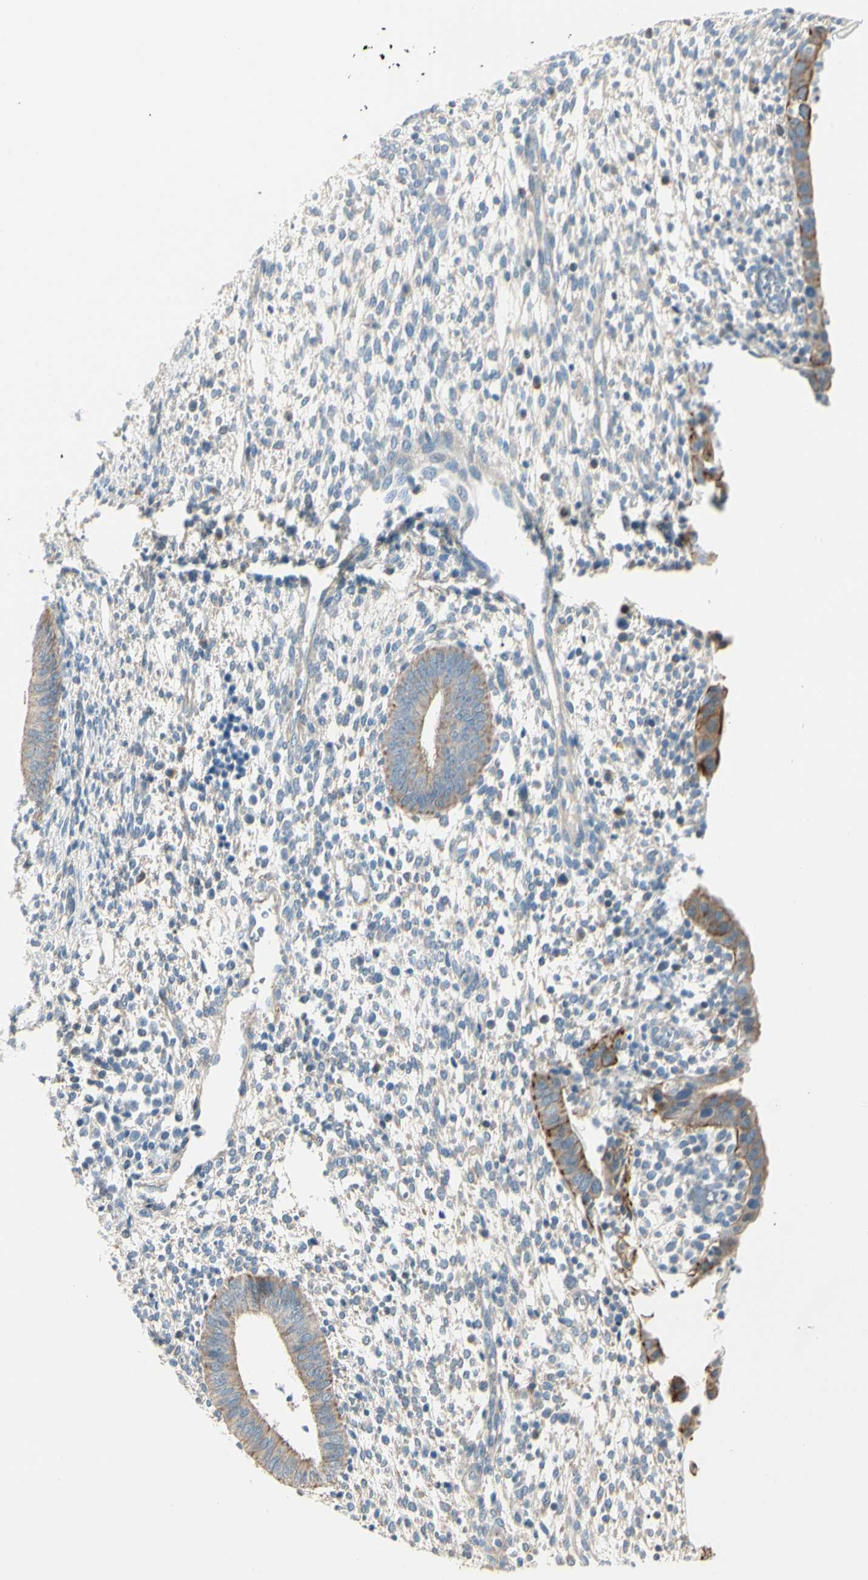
{"staining": {"intensity": "negative", "quantity": "none", "location": "none"}, "tissue": "endometrium", "cell_type": "Cells in endometrial stroma", "image_type": "normal", "snomed": [{"axis": "morphology", "description": "Normal tissue, NOS"}, {"axis": "topography", "description": "Endometrium"}], "caption": "IHC photomicrograph of benign human endometrium stained for a protein (brown), which displays no staining in cells in endometrial stroma.", "gene": "DUSP12", "patient": {"sex": "female", "age": 35}}